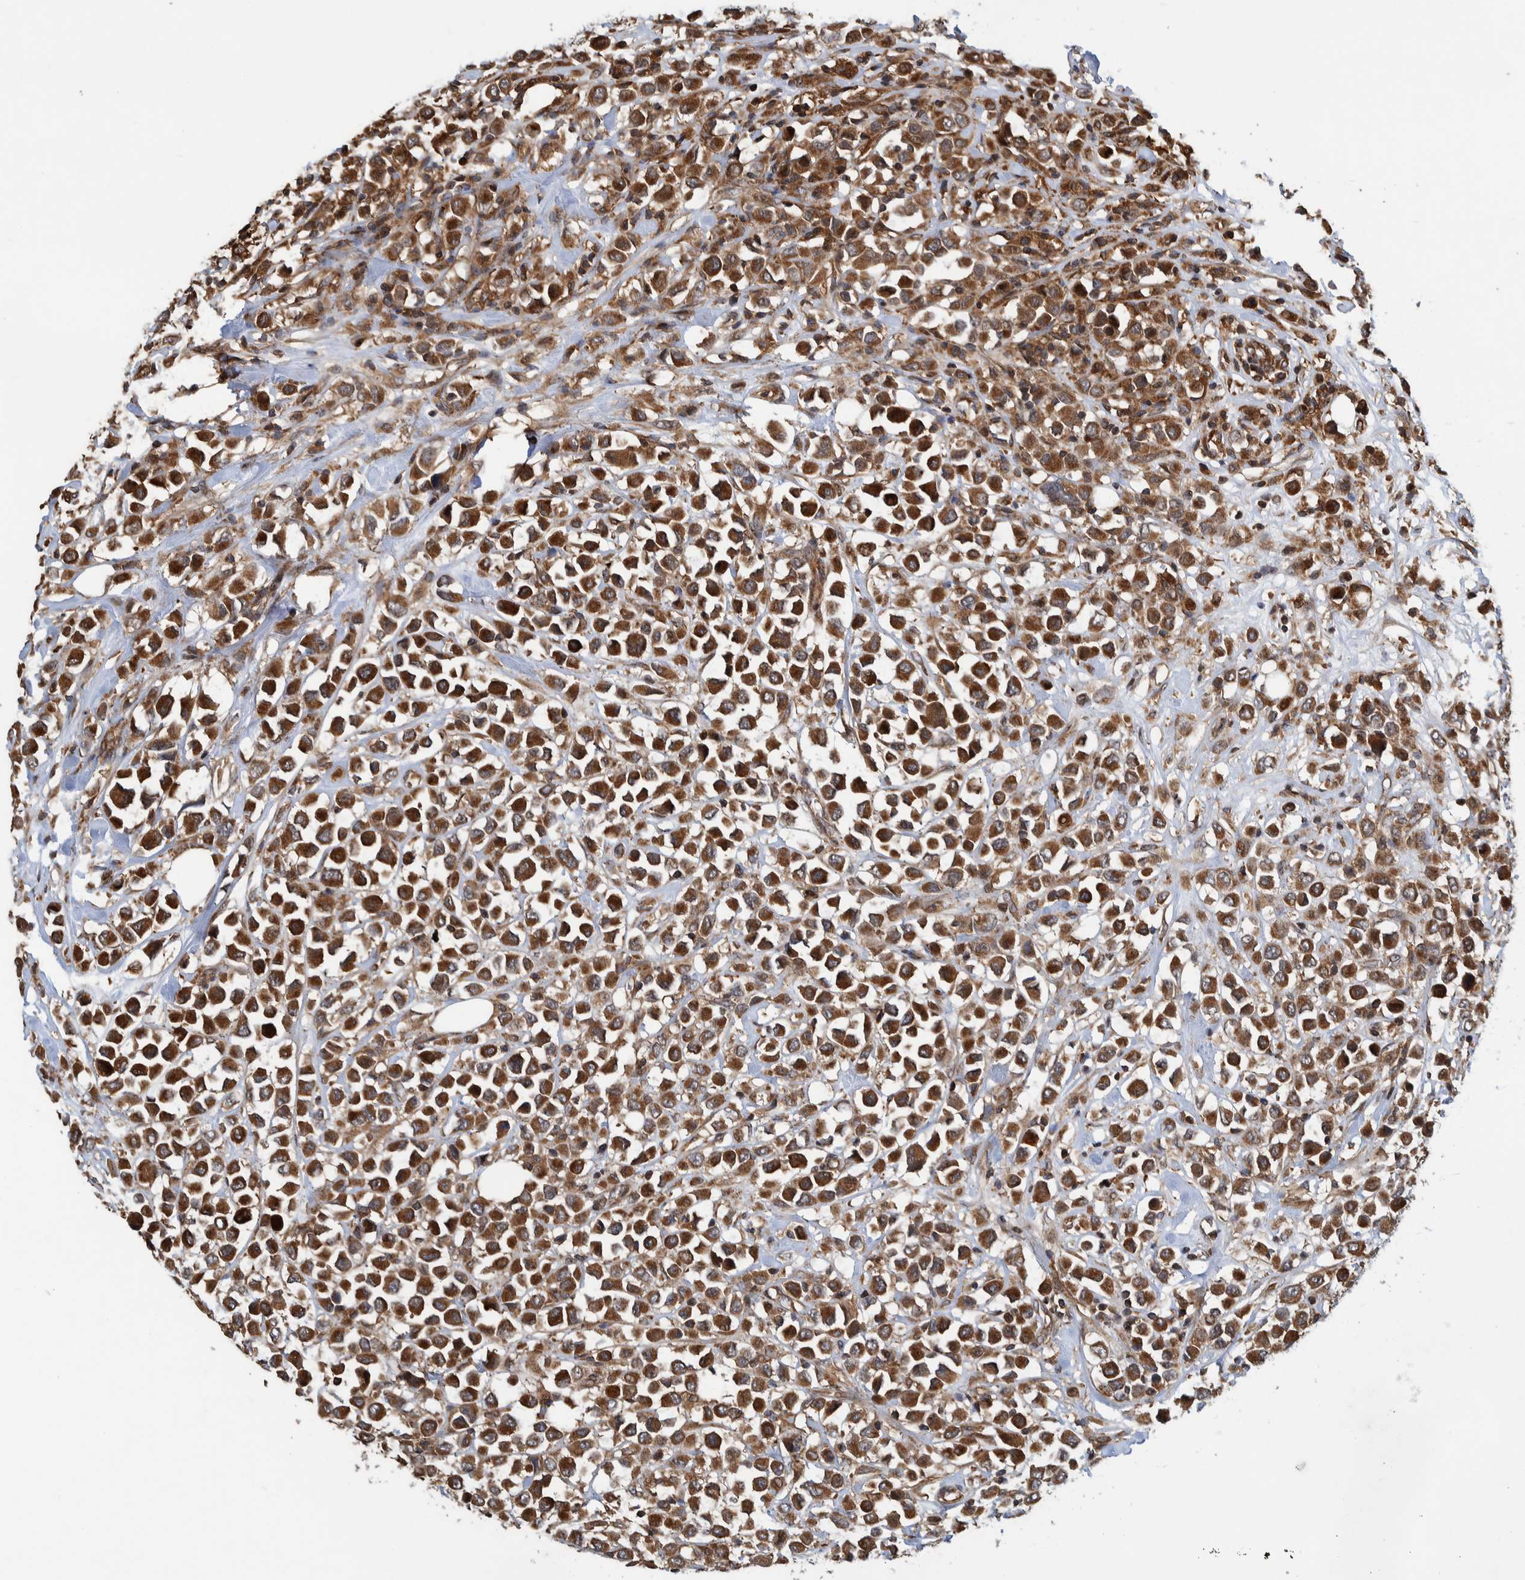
{"staining": {"intensity": "strong", "quantity": ">75%", "location": "cytoplasmic/membranous"}, "tissue": "breast cancer", "cell_type": "Tumor cells", "image_type": "cancer", "snomed": [{"axis": "morphology", "description": "Duct carcinoma"}, {"axis": "topography", "description": "Breast"}], "caption": "Immunohistochemical staining of breast cancer (intraductal carcinoma) displays high levels of strong cytoplasmic/membranous protein positivity in approximately >75% of tumor cells. The protein of interest is stained brown, and the nuclei are stained in blue (DAB IHC with brightfield microscopy, high magnification).", "gene": "CCDC57", "patient": {"sex": "female", "age": 61}}